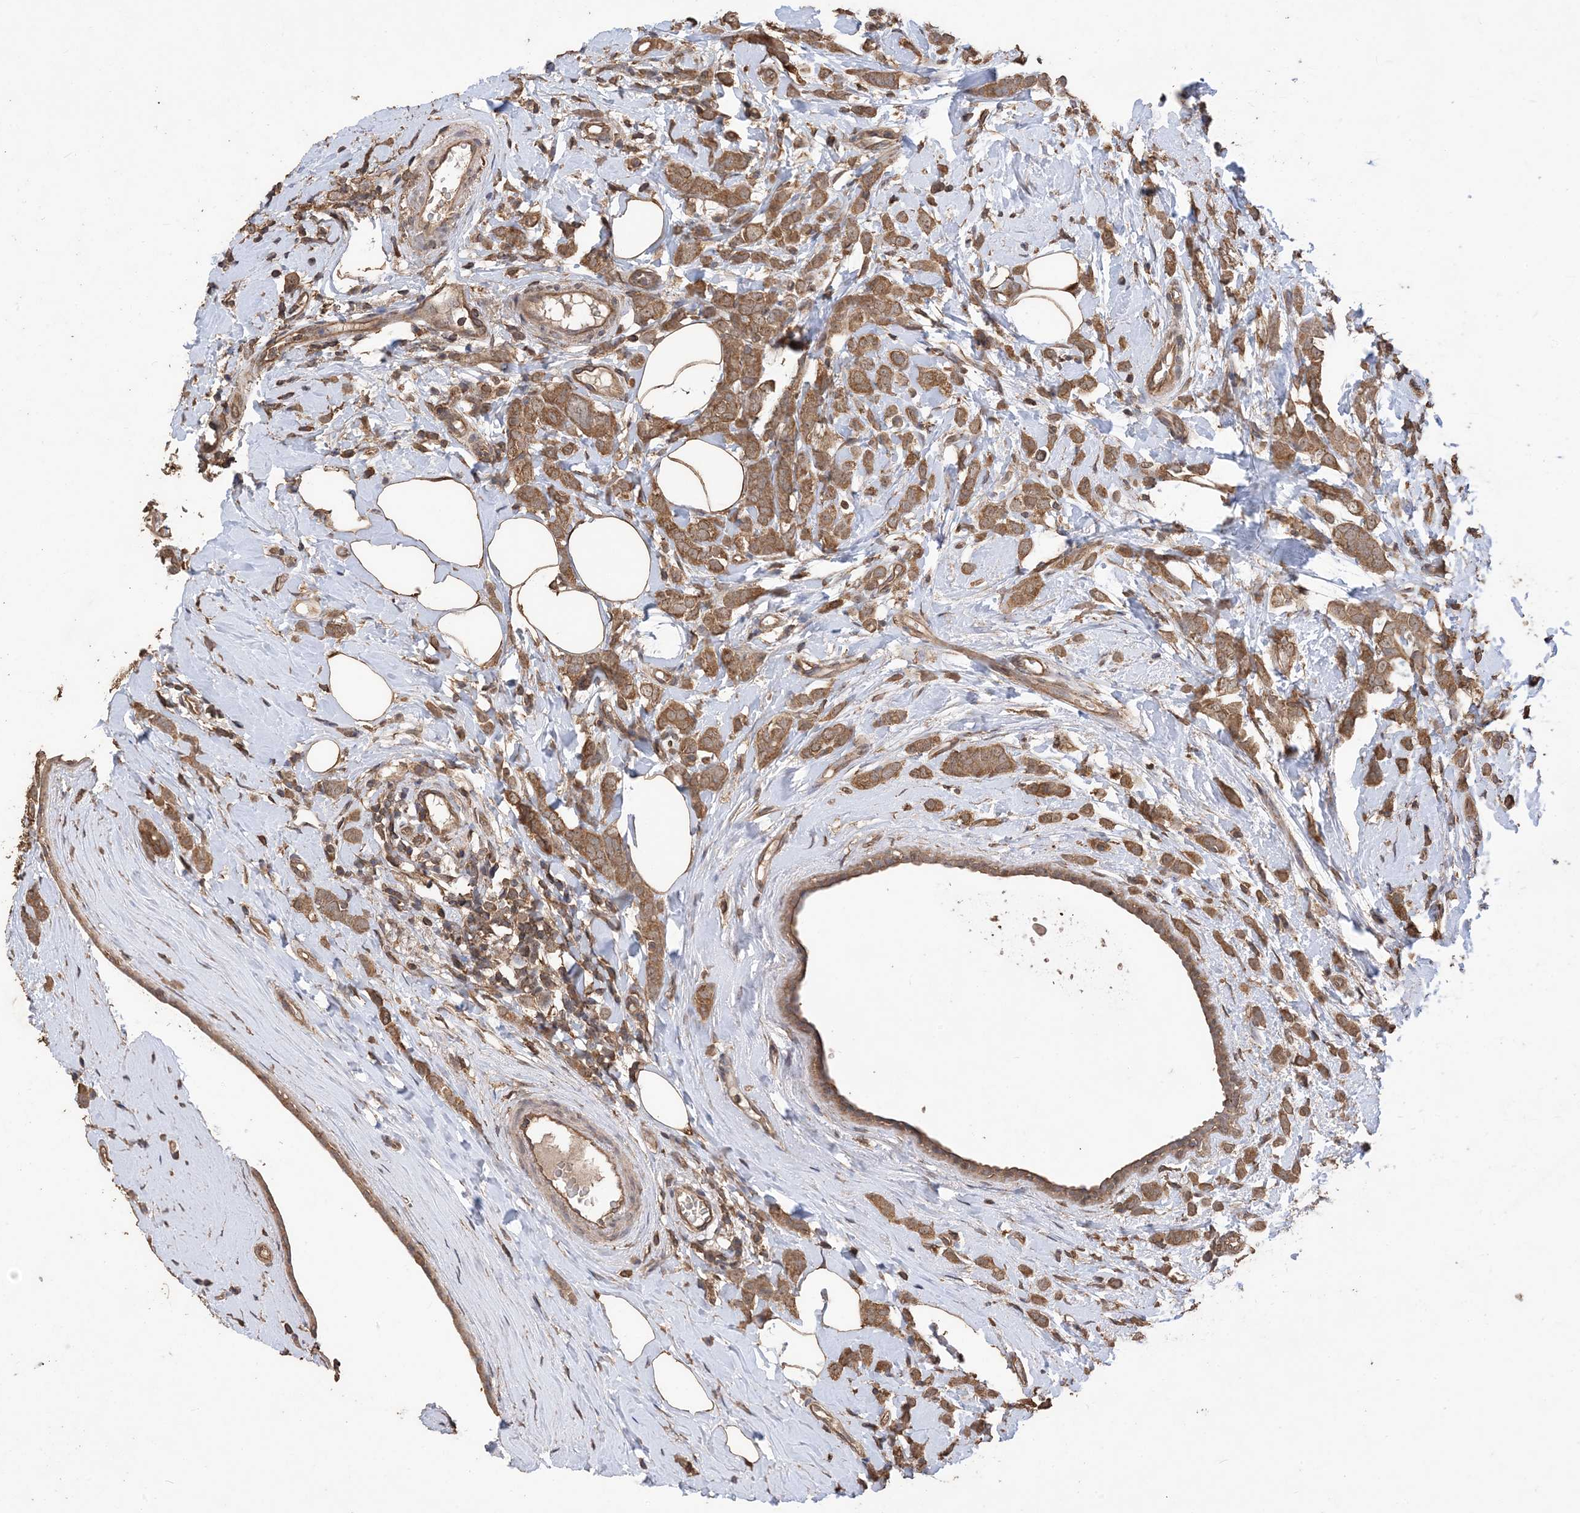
{"staining": {"intensity": "moderate", "quantity": ">75%", "location": "cytoplasmic/membranous"}, "tissue": "breast cancer", "cell_type": "Tumor cells", "image_type": "cancer", "snomed": [{"axis": "morphology", "description": "Lobular carcinoma"}, {"axis": "topography", "description": "Breast"}], "caption": "Breast cancer (lobular carcinoma) was stained to show a protein in brown. There is medium levels of moderate cytoplasmic/membranous expression in approximately >75% of tumor cells.", "gene": "ZKSCAN5", "patient": {"sex": "female", "age": 47}}